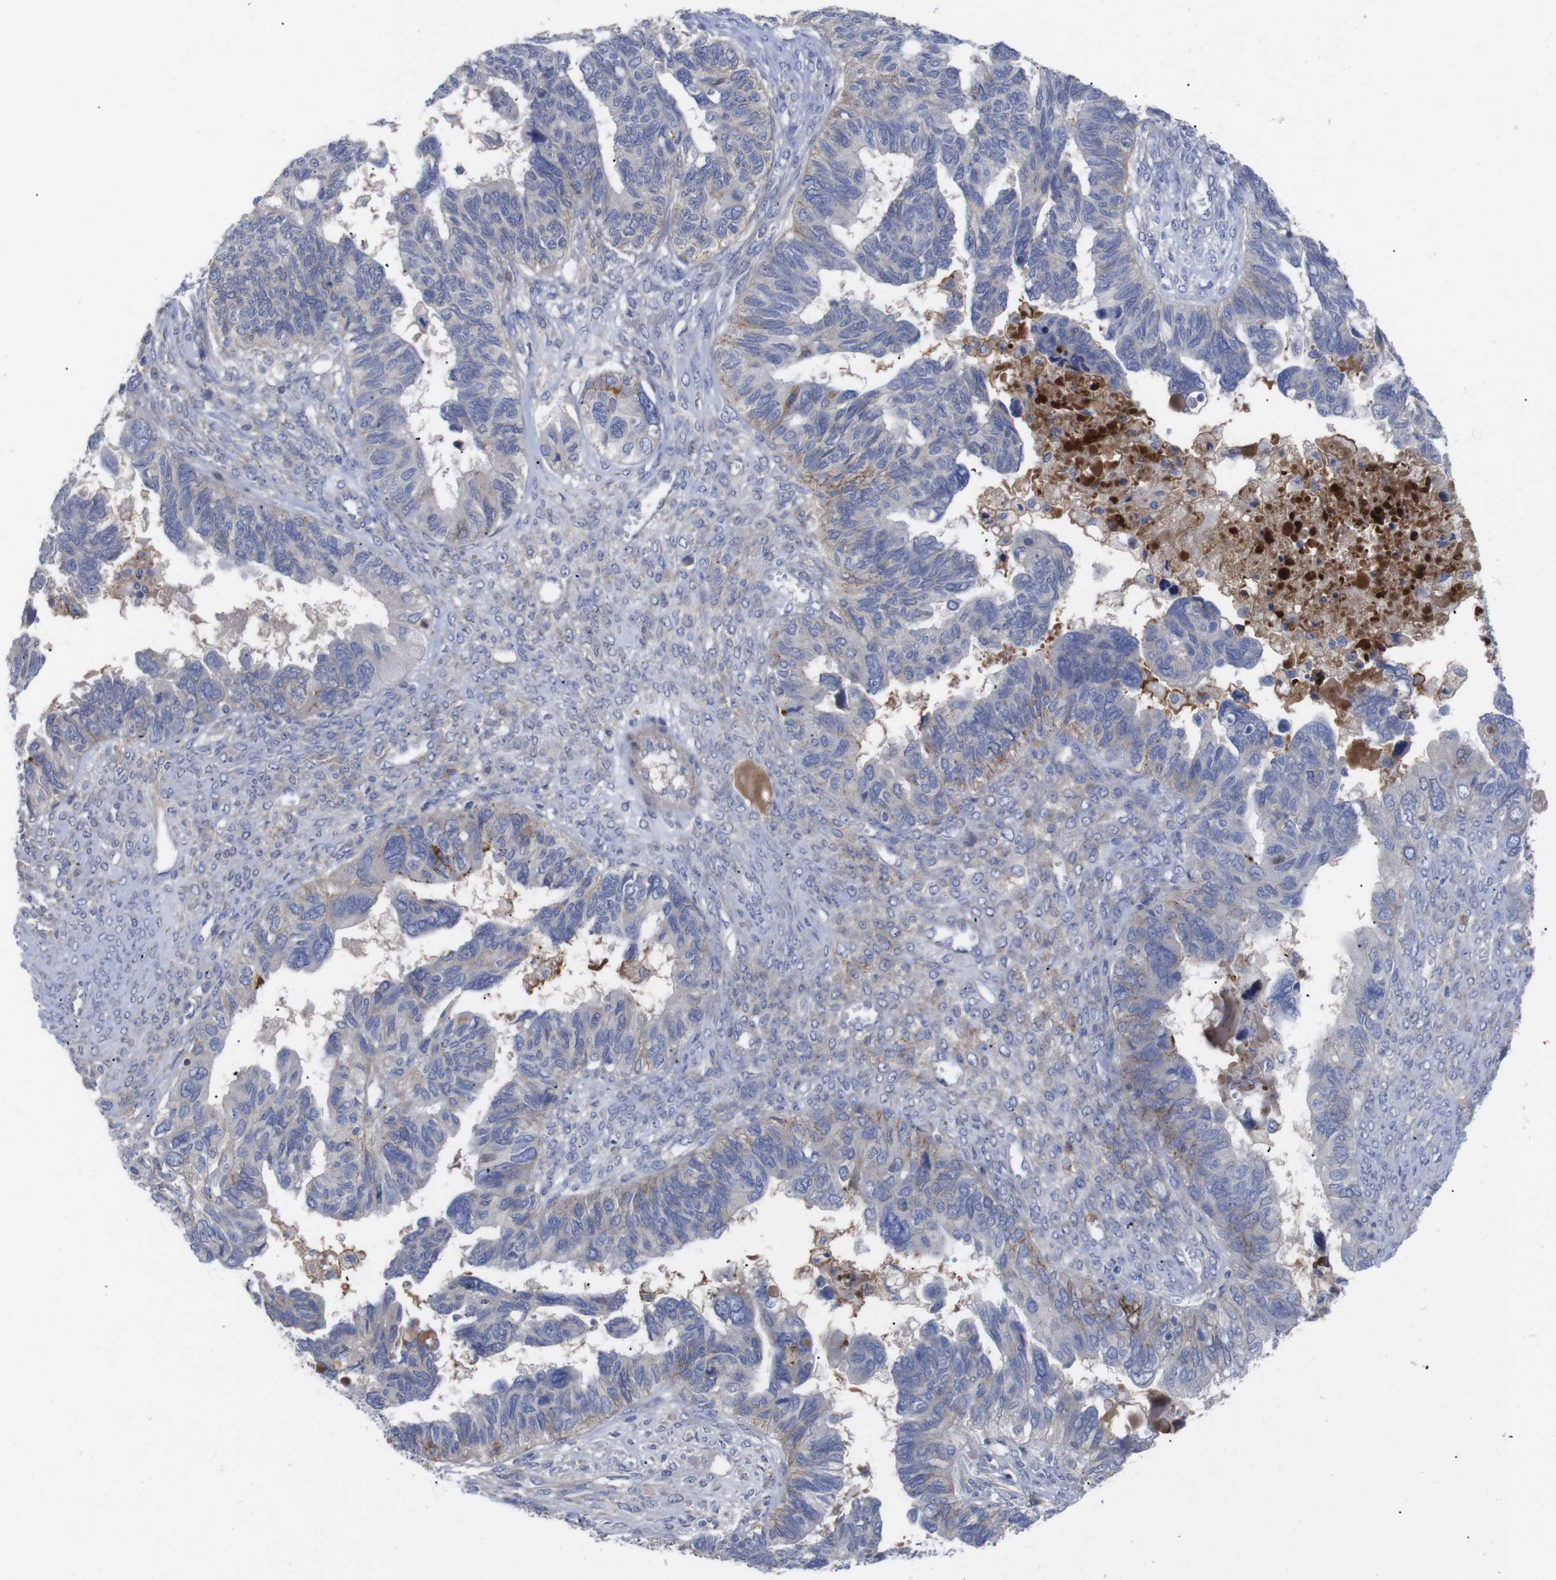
{"staining": {"intensity": "weak", "quantity": "<25%", "location": "cytoplasmic/membranous"}, "tissue": "ovarian cancer", "cell_type": "Tumor cells", "image_type": "cancer", "snomed": [{"axis": "morphology", "description": "Cystadenocarcinoma, serous, NOS"}, {"axis": "topography", "description": "Ovary"}], "caption": "Image shows no protein staining in tumor cells of ovarian cancer tissue. Nuclei are stained in blue.", "gene": "C5AR1", "patient": {"sex": "female", "age": 79}}